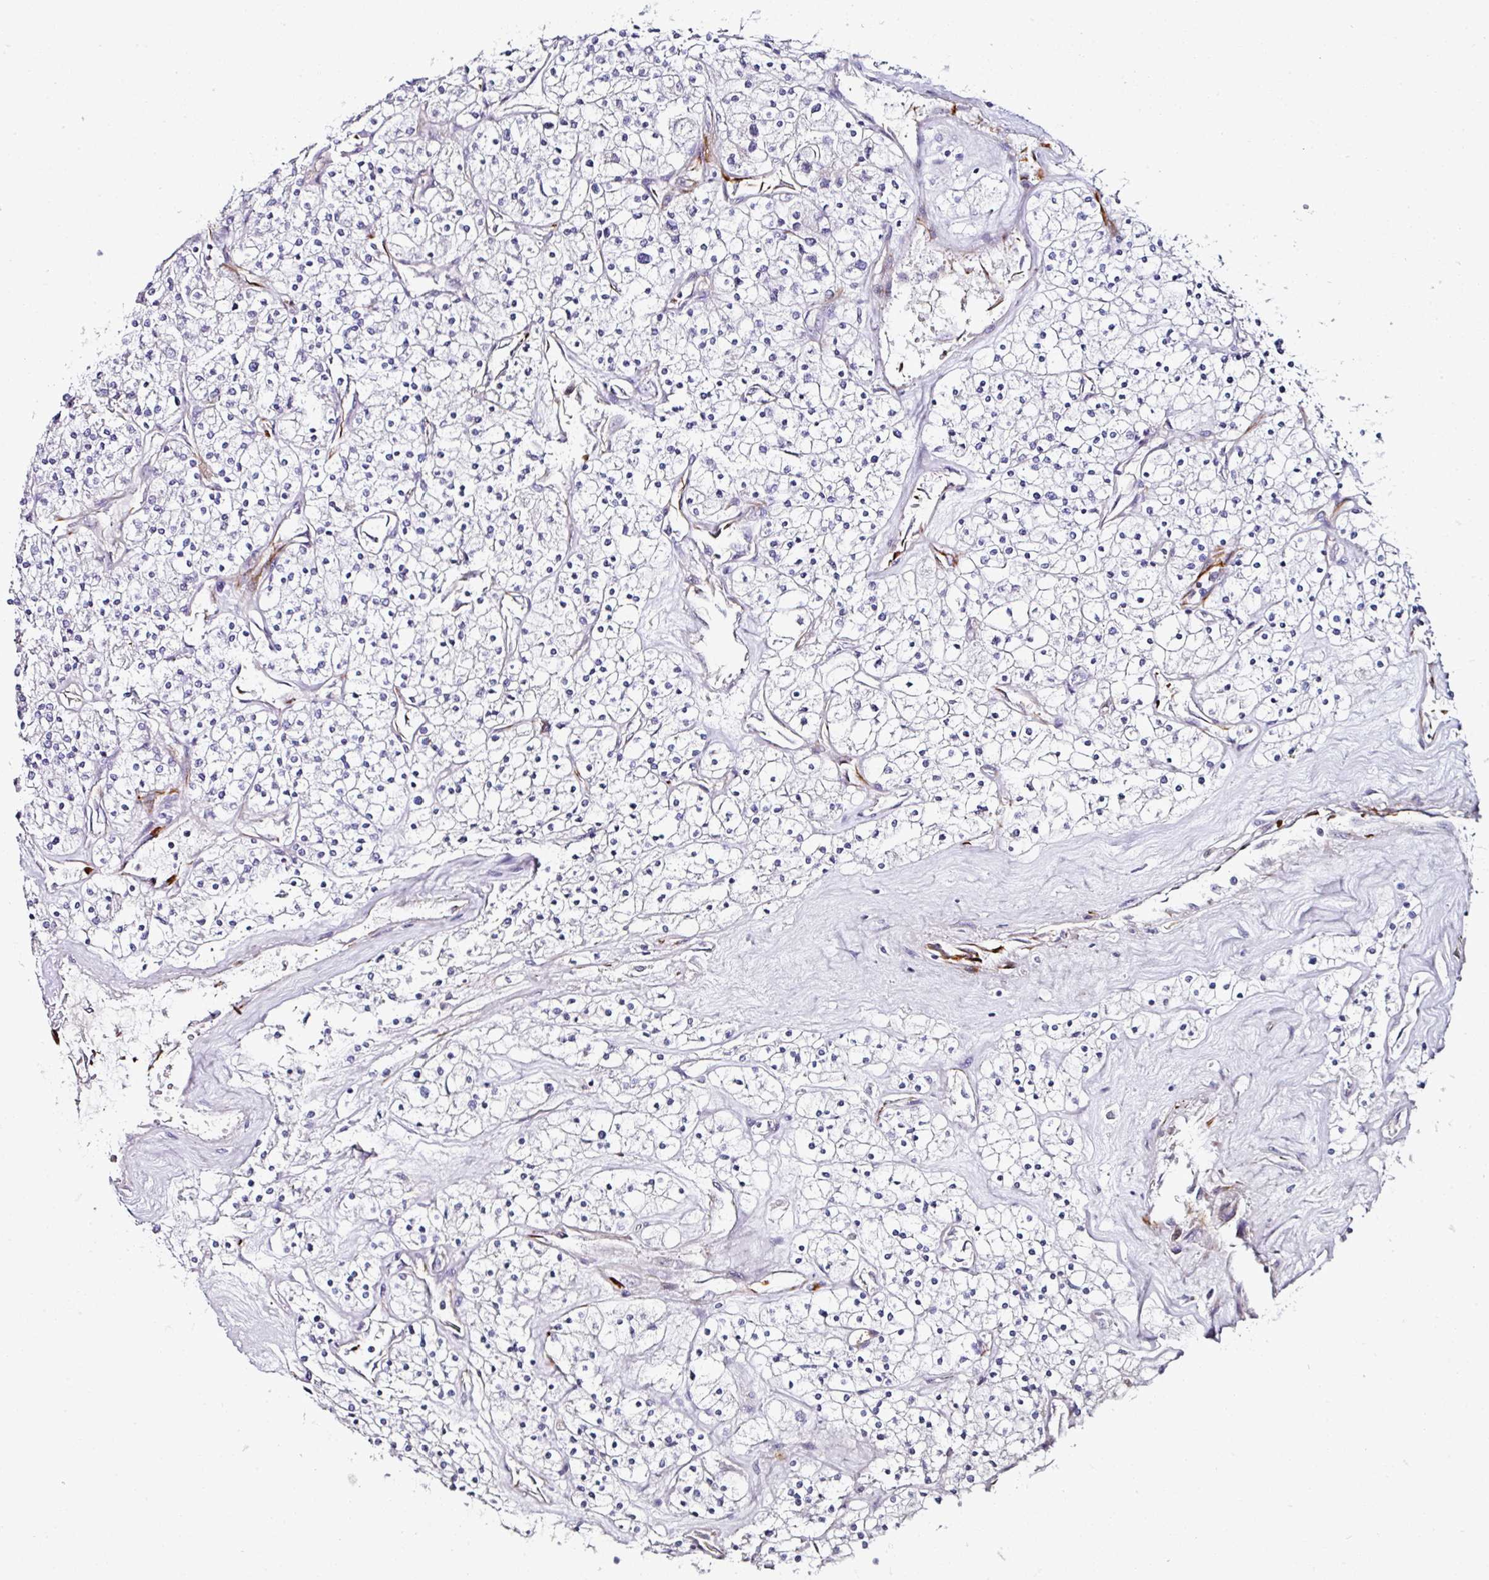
{"staining": {"intensity": "negative", "quantity": "none", "location": "none"}, "tissue": "renal cancer", "cell_type": "Tumor cells", "image_type": "cancer", "snomed": [{"axis": "morphology", "description": "Adenocarcinoma, NOS"}, {"axis": "topography", "description": "Kidney"}], "caption": "DAB immunohistochemical staining of adenocarcinoma (renal) reveals no significant positivity in tumor cells.", "gene": "TMPRSS9", "patient": {"sex": "male", "age": 80}}